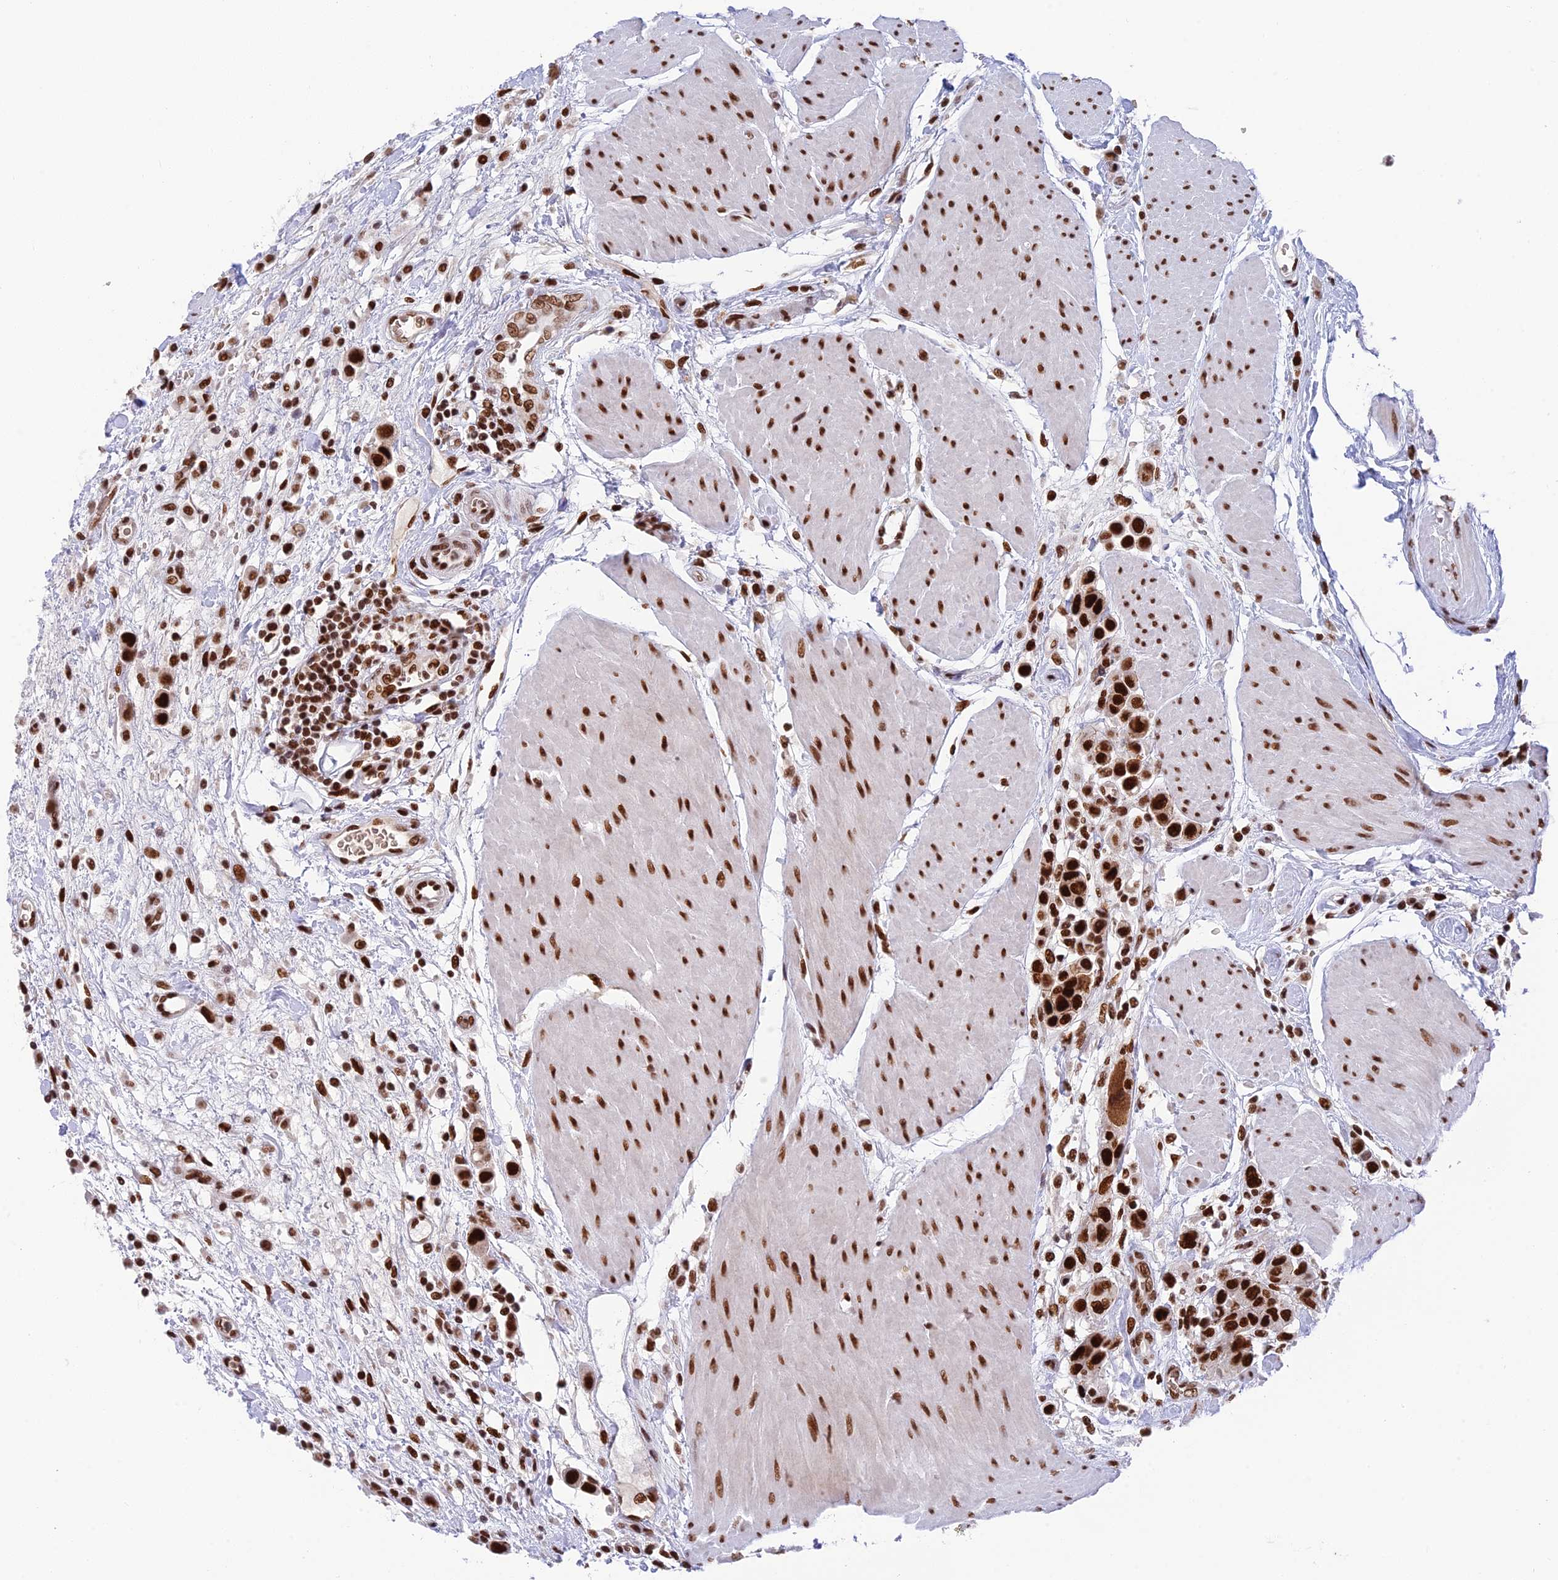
{"staining": {"intensity": "strong", "quantity": ">75%", "location": "nuclear"}, "tissue": "urothelial cancer", "cell_type": "Tumor cells", "image_type": "cancer", "snomed": [{"axis": "morphology", "description": "Urothelial carcinoma, High grade"}, {"axis": "topography", "description": "Urinary bladder"}], "caption": "Immunohistochemical staining of human urothelial carcinoma (high-grade) reveals high levels of strong nuclear protein staining in about >75% of tumor cells.", "gene": "EEF1AKMT3", "patient": {"sex": "male", "age": 50}}